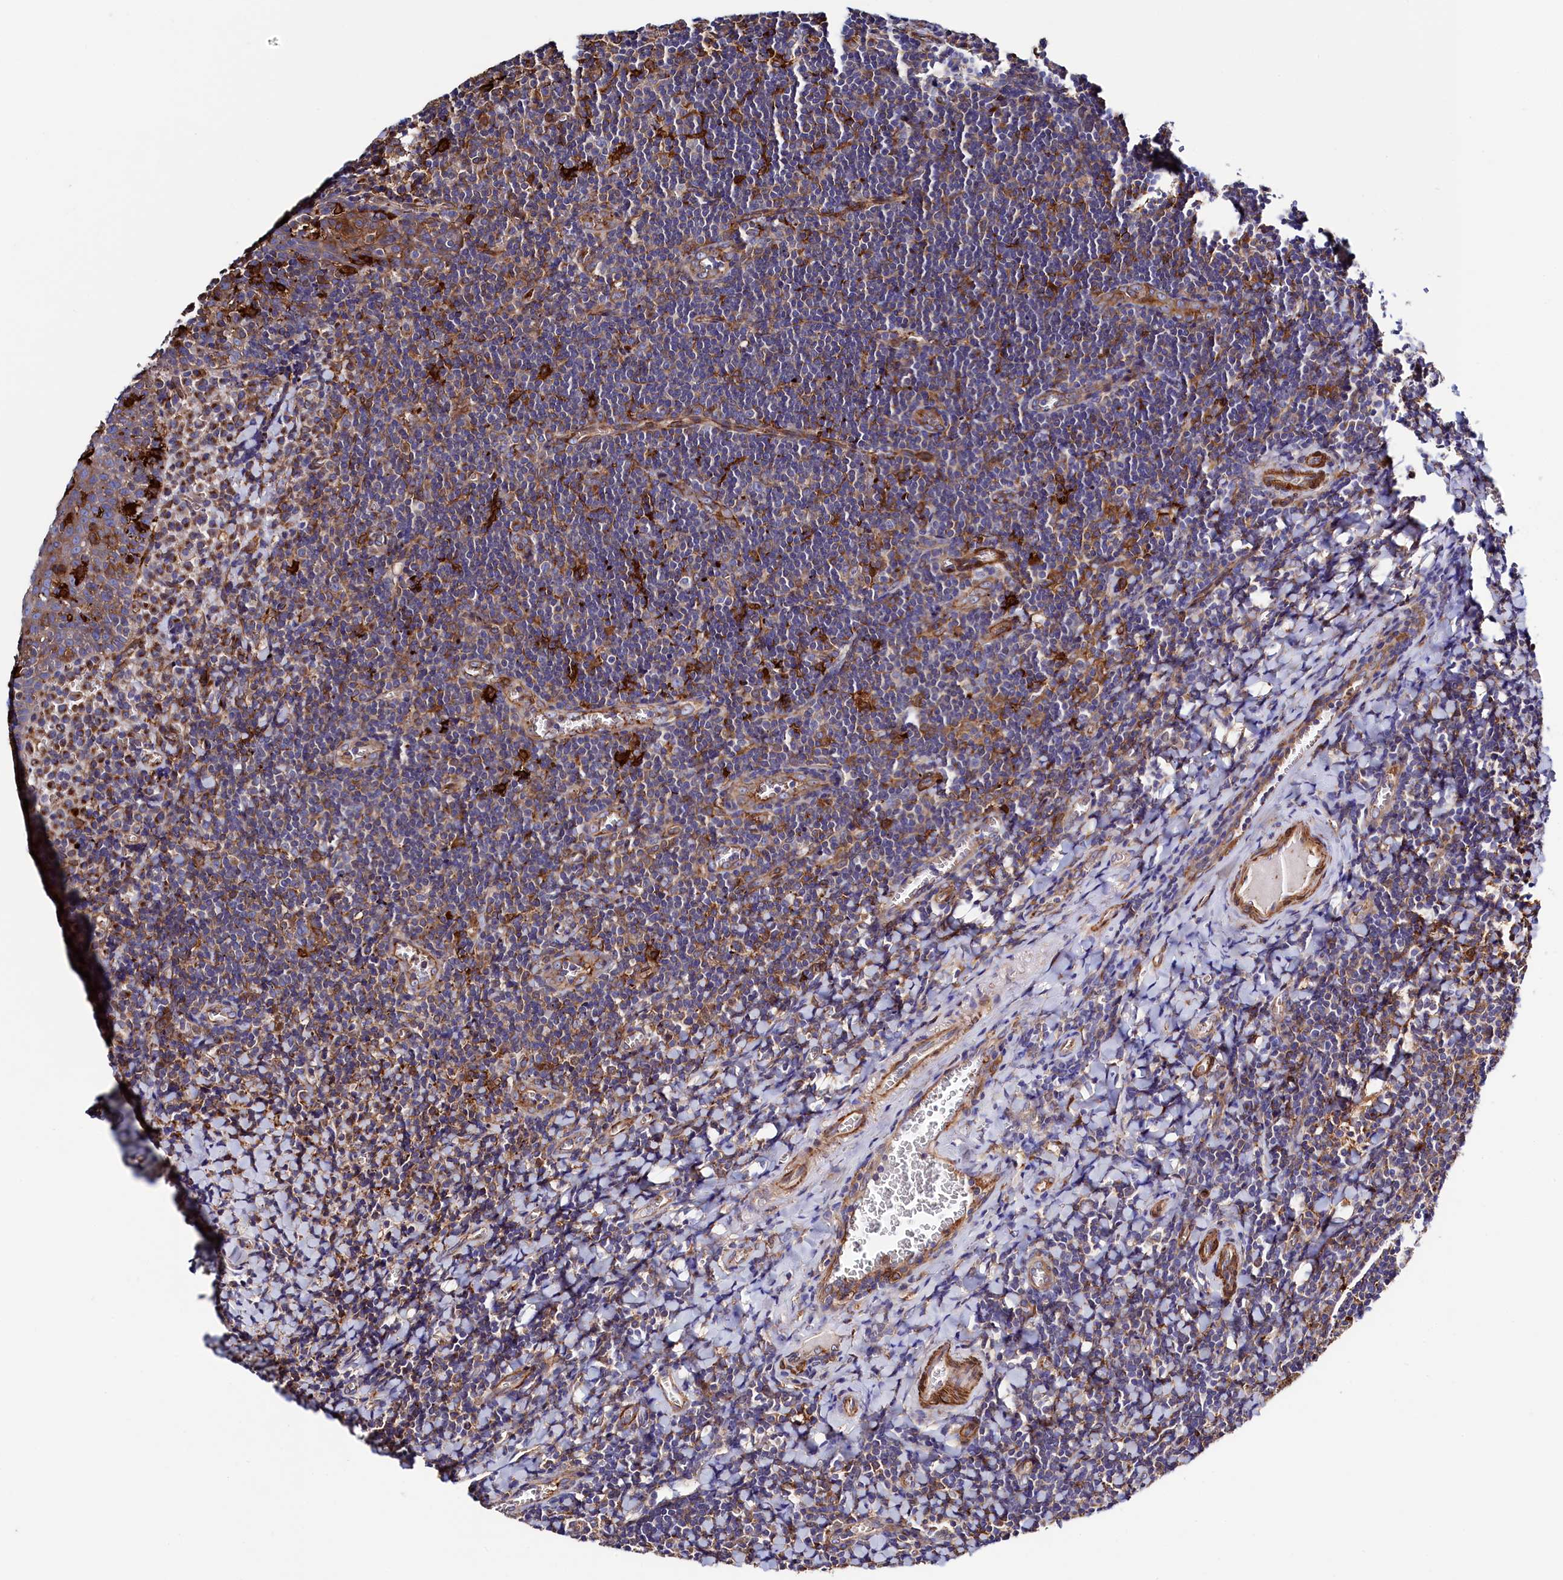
{"staining": {"intensity": "moderate", "quantity": "<25%", "location": "cytoplasmic/membranous"}, "tissue": "tonsil", "cell_type": "Germinal center cells", "image_type": "normal", "snomed": [{"axis": "morphology", "description": "Normal tissue, NOS"}, {"axis": "topography", "description": "Tonsil"}], "caption": "Tonsil stained with a brown dye displays moderate cytoplasmic/membranous positive staining in about <25% of germinal center cells.", "gene": "STAMBPL1", "patient": {"sex": "male", "age": 27}}